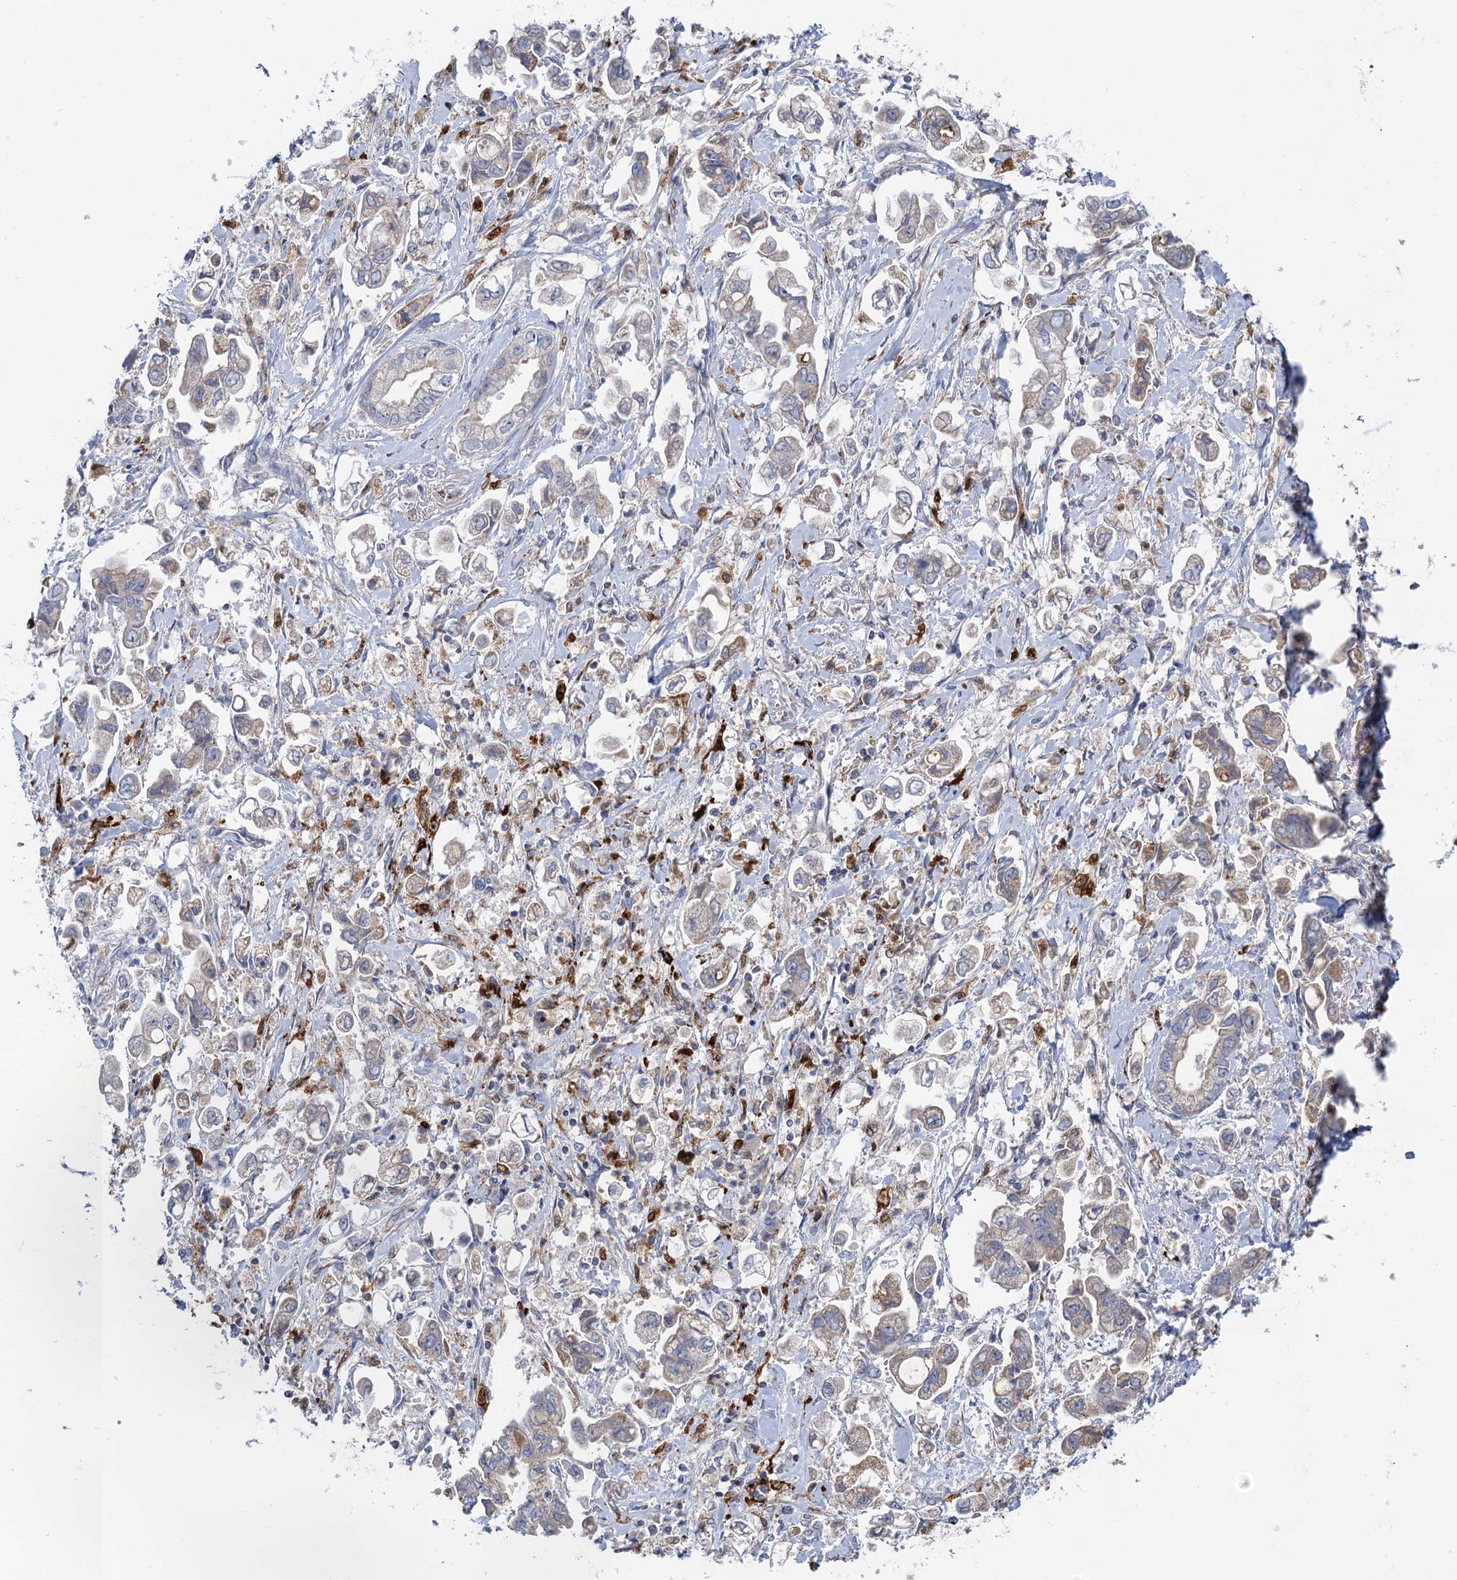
{"staining": {"intensity": "weak", "quantity": "25%-75%", "location": "cytoplasmic/membranous"}, "tissue": "stomach cancer", "cell_type": "Tumor cells", "image_type": "cancer", "snomed": [{"axis": "morphology", "description": "Adenocarcinoma, NOS"}, {"axis": "topography", "description": "Stomach"}], "caption": "Tumor cells exhibit weak cytoplasmic/membranous positivity in approximately 25%-75% of cells in stomach adenocarcinoma. (DAB = brown stain, brightfield microscopy at high magnification).", "gene": "ANKS3", "patient": {"sex": "male", "age": 62}}